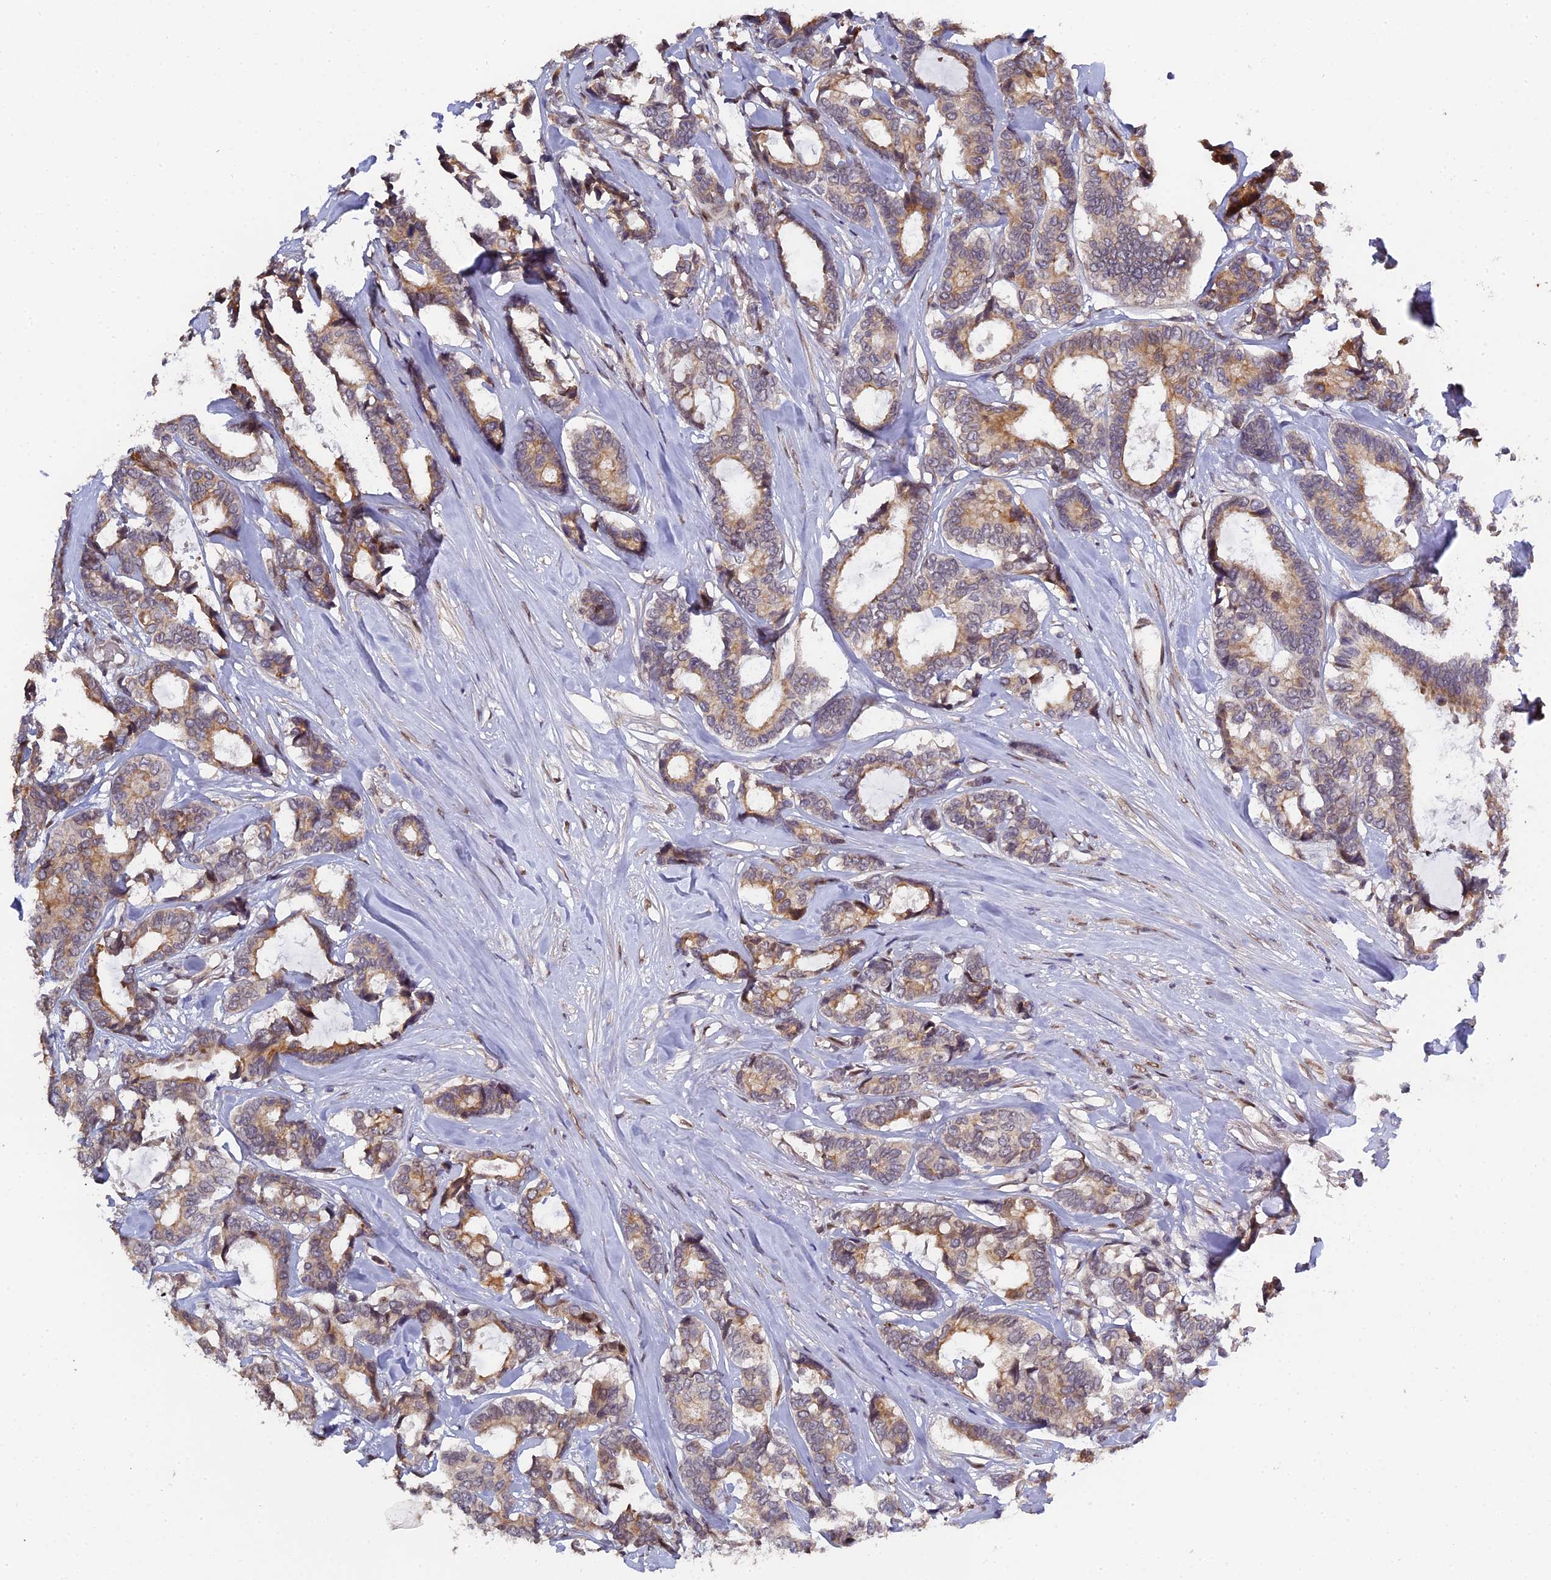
{"staining": {"intensity": "moderate", "quantity": "<25%", "location": "cytoplasmic/membranous"}, "tissue": "breast cancer", "cell_type": "Tumor cells", "image_type": "cancer", "snomed": [{"axis": "morphology", "description": "Duct carcinoma"}, {"axis": "topography", "description": "Breast"}], "caption": "Human breast cancer stained for a protein (brown) displays moderate cytoplasmic/membranous positive positivity in about <25% of tumor cells.", "gene": "PYGO1", "patient": {"sex": "female", "age": 87}}